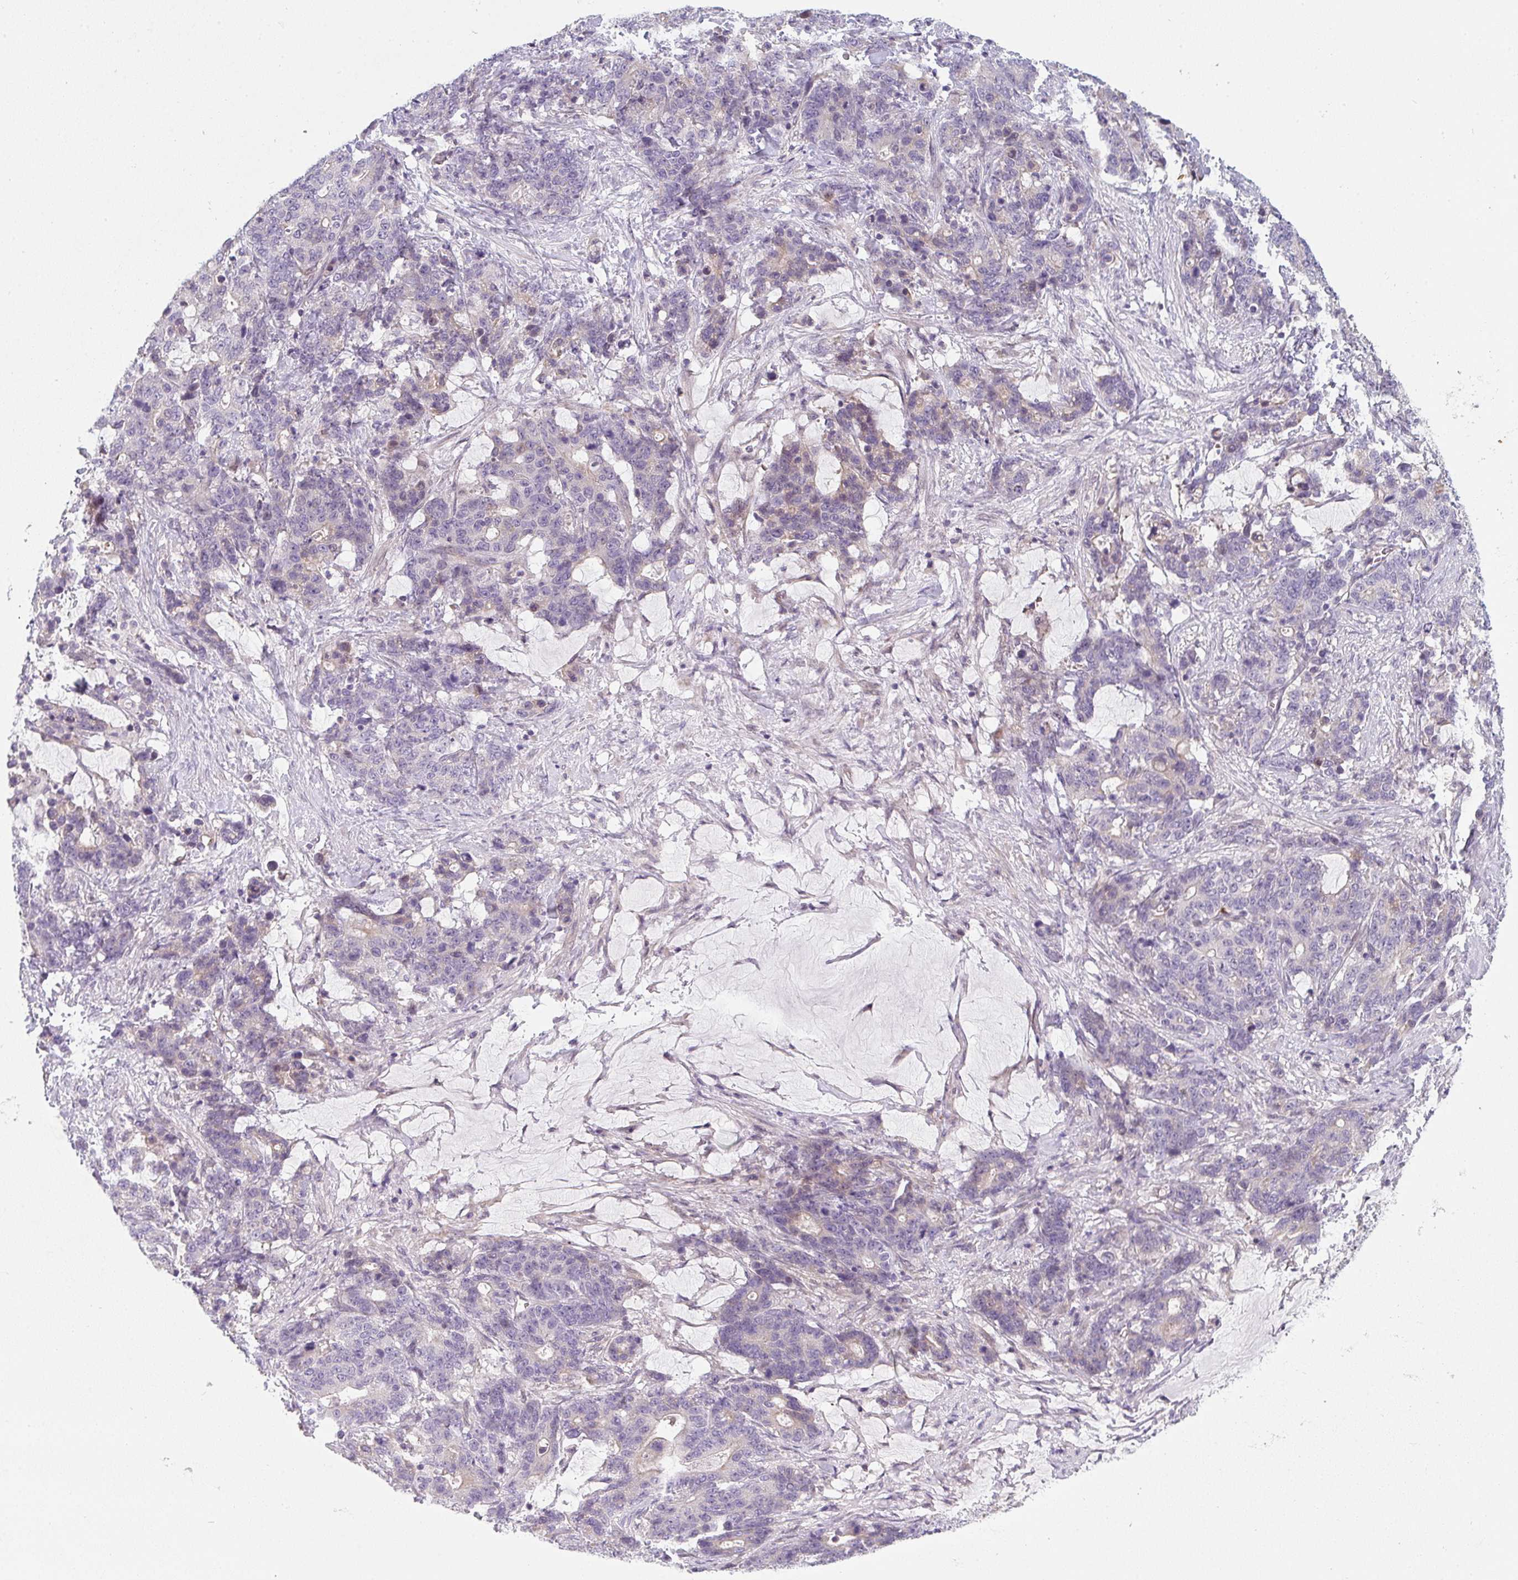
{"staining": {"intensity": "negative", "quantity": "none", "location": "none"}, "tissue": "stomach cancer", "cell_type": "Tumor cells", "image_type": "cancer", "snomed": [{"axis": "morphology", "description": "Normal tissue, NOS"}, {"axis": "morphology", "description": "Adenocarcinoma, NOS"}, {"axis": "topography", "description": "Stomach"}], "caption": "This photomicrograph is of adenocarcinoma (stomach) stained with IHC to label a protein in brown with the nuclei are counter-stained blue. There is no positivity in tumor cells.", "gene": "TNFRSF10A", "patient": {"sex": "female", "age": 64}}